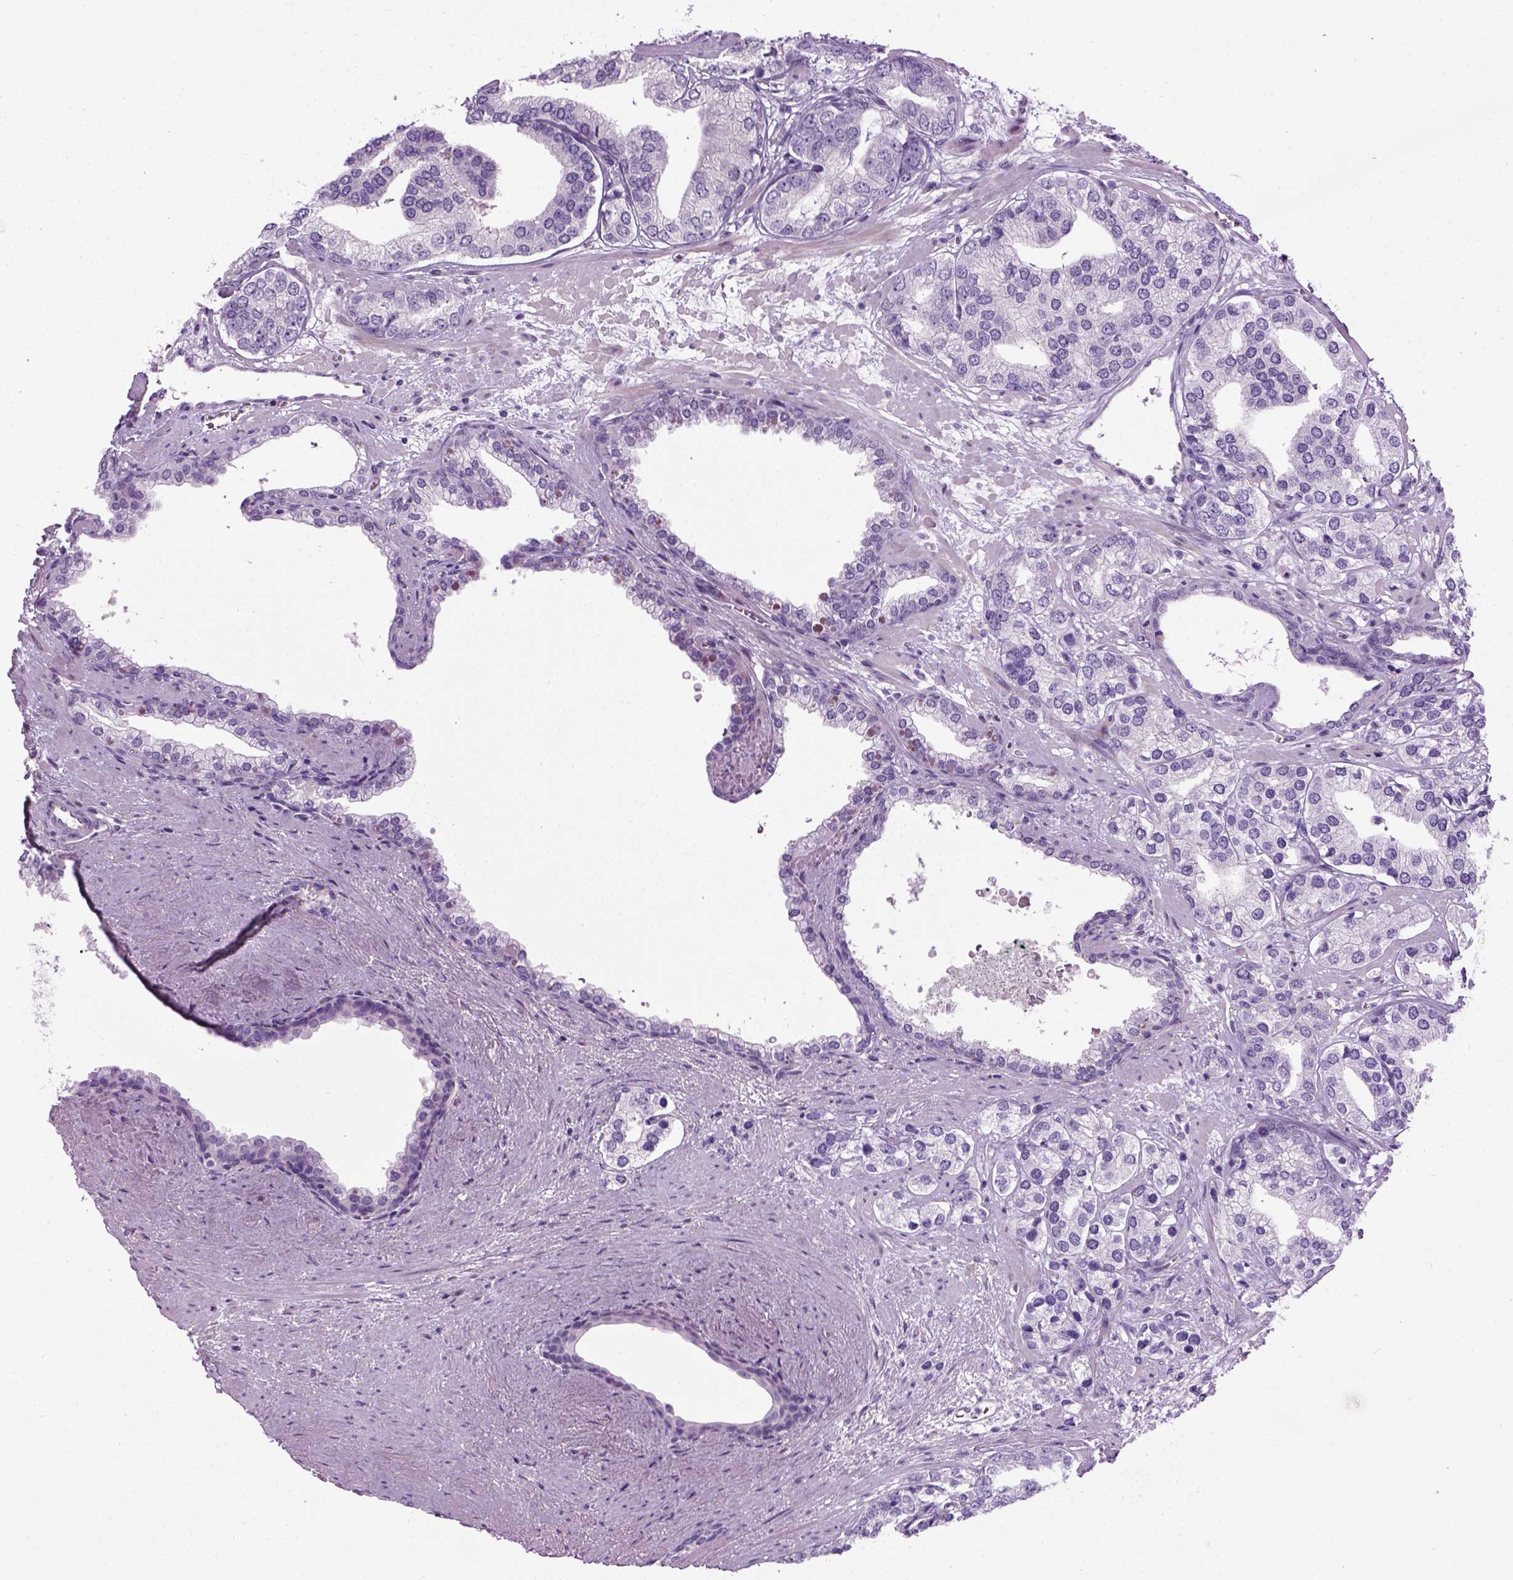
{"staining": {"intensity": "negative", "quantity": "none", "location": "none"}, "tissue": "prostate cancer", "cell_type": "Tumor cells", "image_type": "cancer", "snomed": [{"axis": "morphology", "description": "Adenocarcinoma, High grade"}, {"axis": "topography", "description": "Prostate"}], "caption": "This is an IHC histopathology image of prostate cancer. There is no expression in tumor cells.", "gene": "GABRB2", "patient": {"sex": "male", "age": 58}}